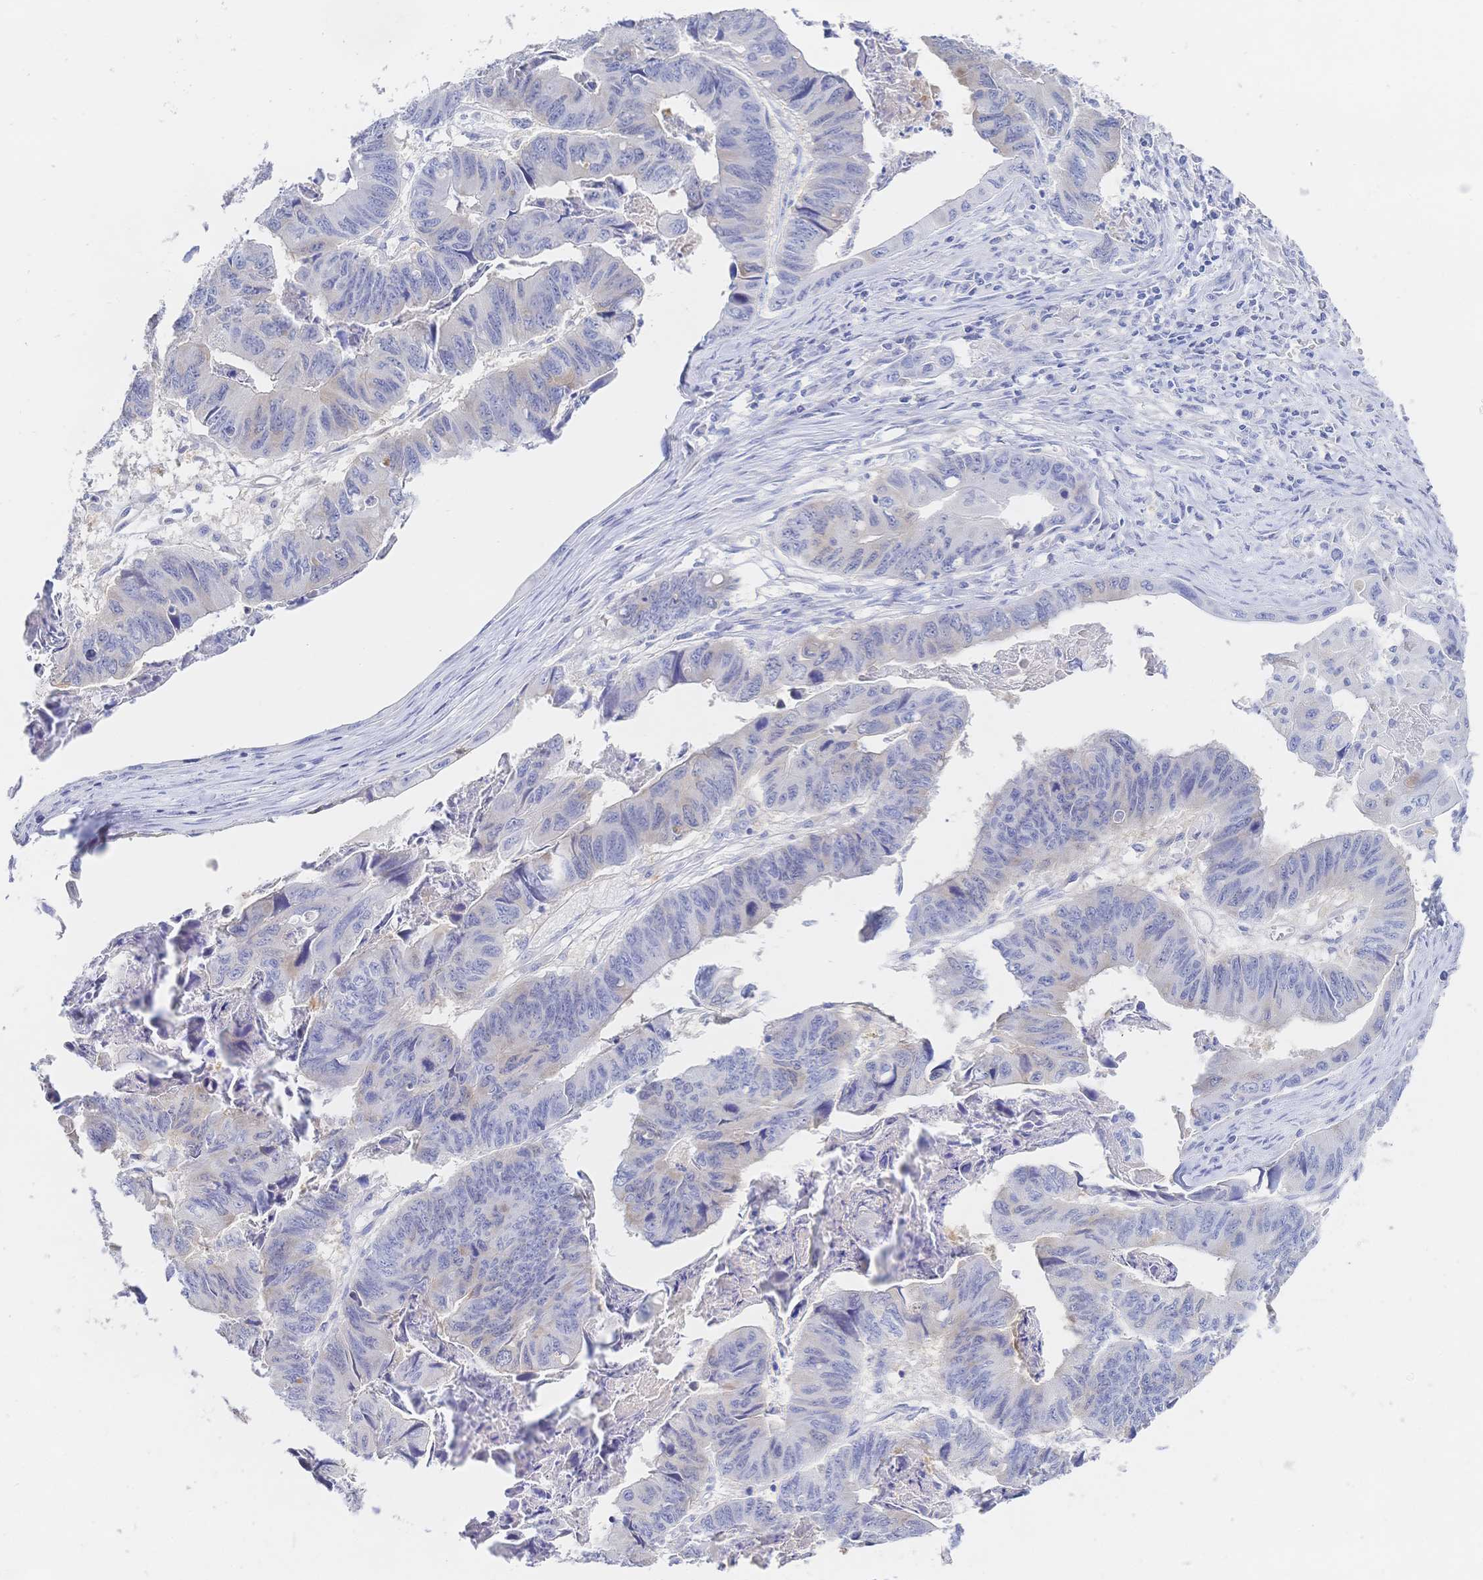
{"staining": {"intensity": "negative", "quantity": "none", "location": "none"}, "tissue": "stomach cancer", "cell_type": "Tumor cells", "image_type": "cancer", "snomed": [{"axis": "morphology", "description": "Adenocarcinoma, NOS"}, {"axis": "topography", "description": "Stomach, lower"}], "caption": "Tumor cells are negative for brown protein staining in stomach cancer.", "gene": "RRM1", "patient": {"sex": "male", "age": 77}}